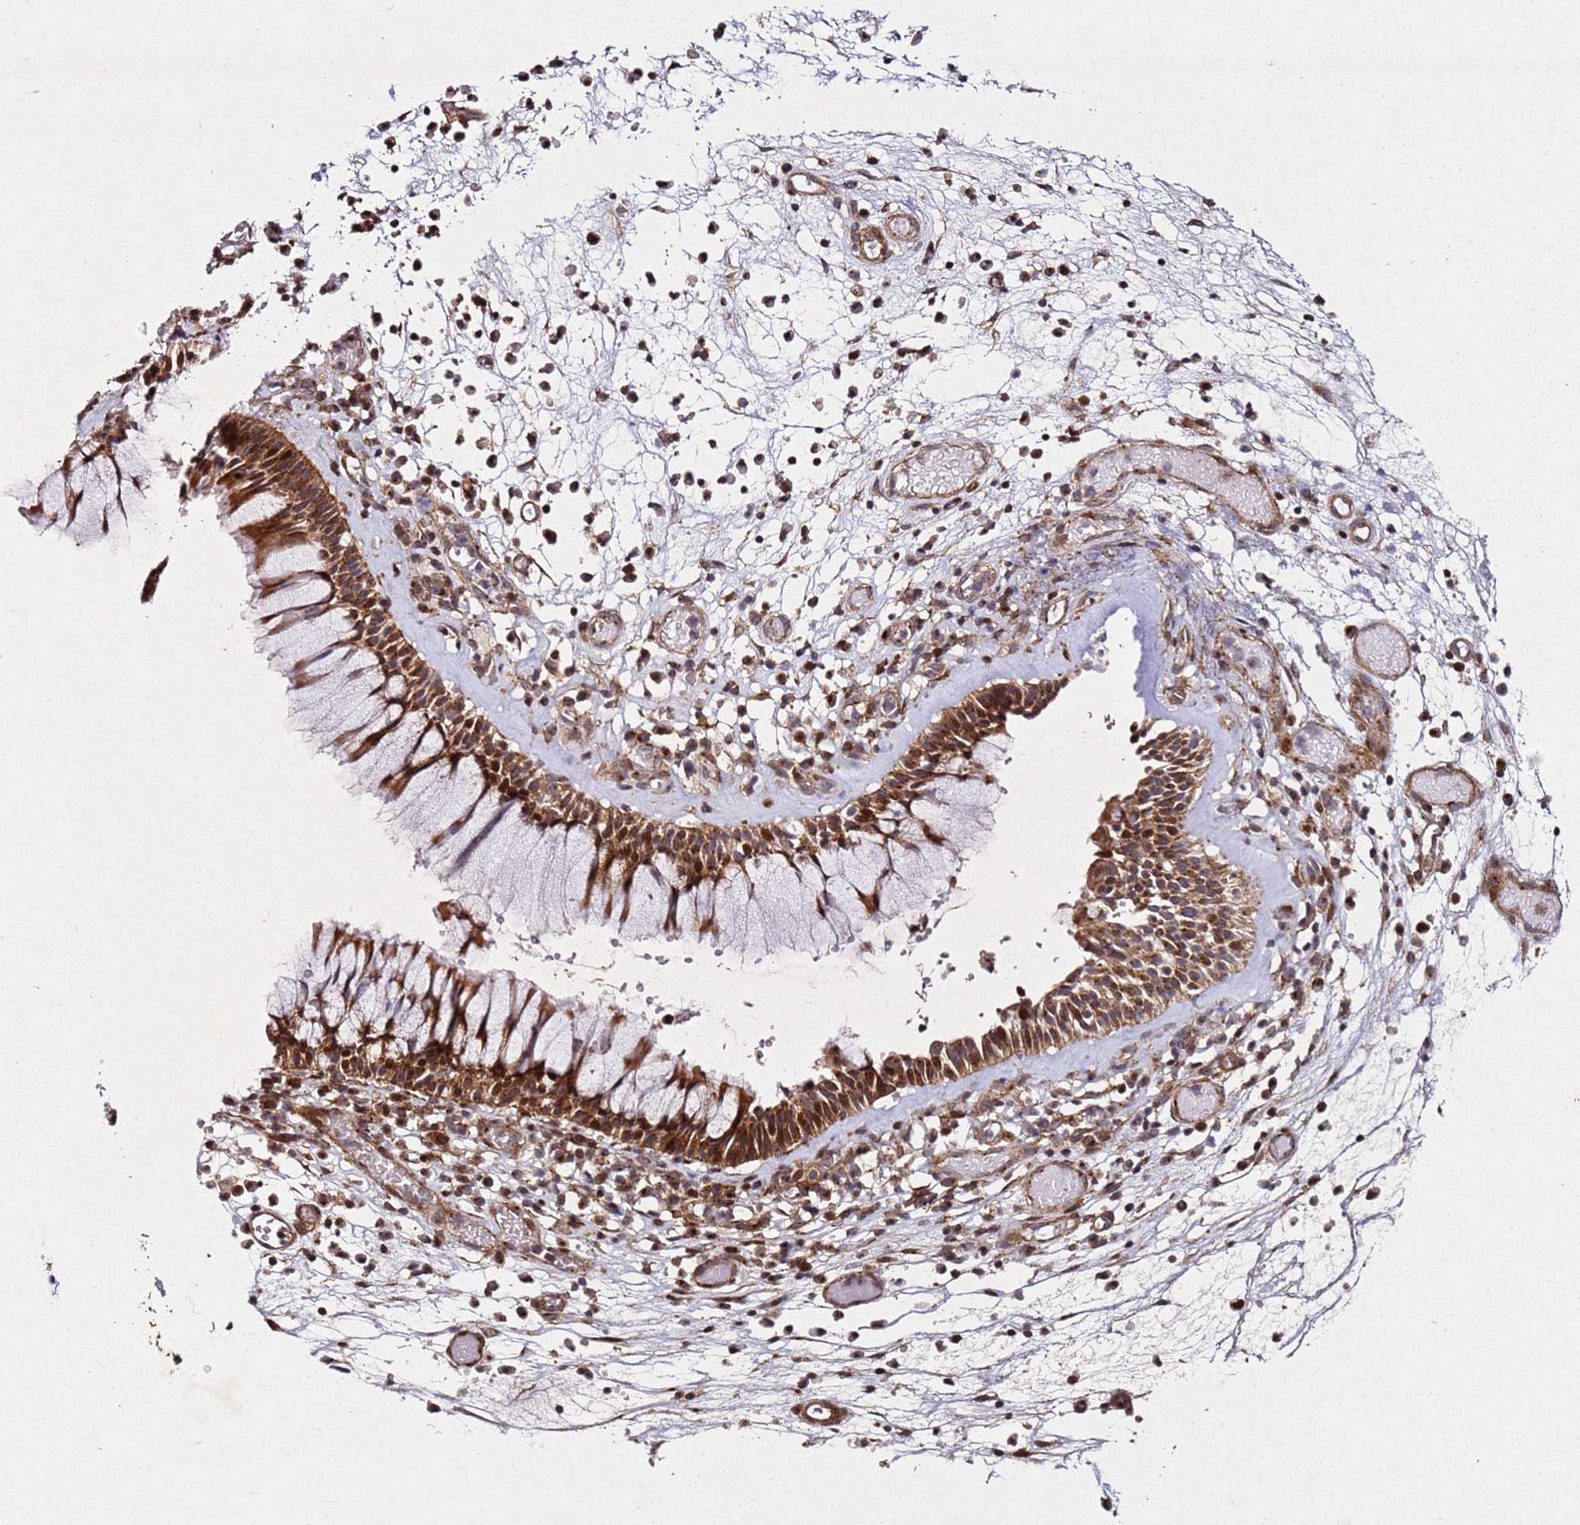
{"staining": {"intensity": "moderate", "quantity": ">75%", "location": "cytoplasmic/membranous"}, "tissue": "nasopharynx", "cell_type": "Respiratory epithelial cells", "image_type": "normal", "snomed": [{"axis": "morphology", "description": "Normal tissue, NOS"}, {"axis": "morphology", "description": "Inflammation, NOS"}, {"axis": "topography", "description": "Nasopharynx"}], "caption": "Immunohistochemical staining of unremarkable nasopharynx reveals >75% levels of moderate cytoplasmic/membranous protein expression in about >75% of respiratory epithelial cells.", "gene": "ZNF296", "patient": {"sex": "male", "age": 70}}